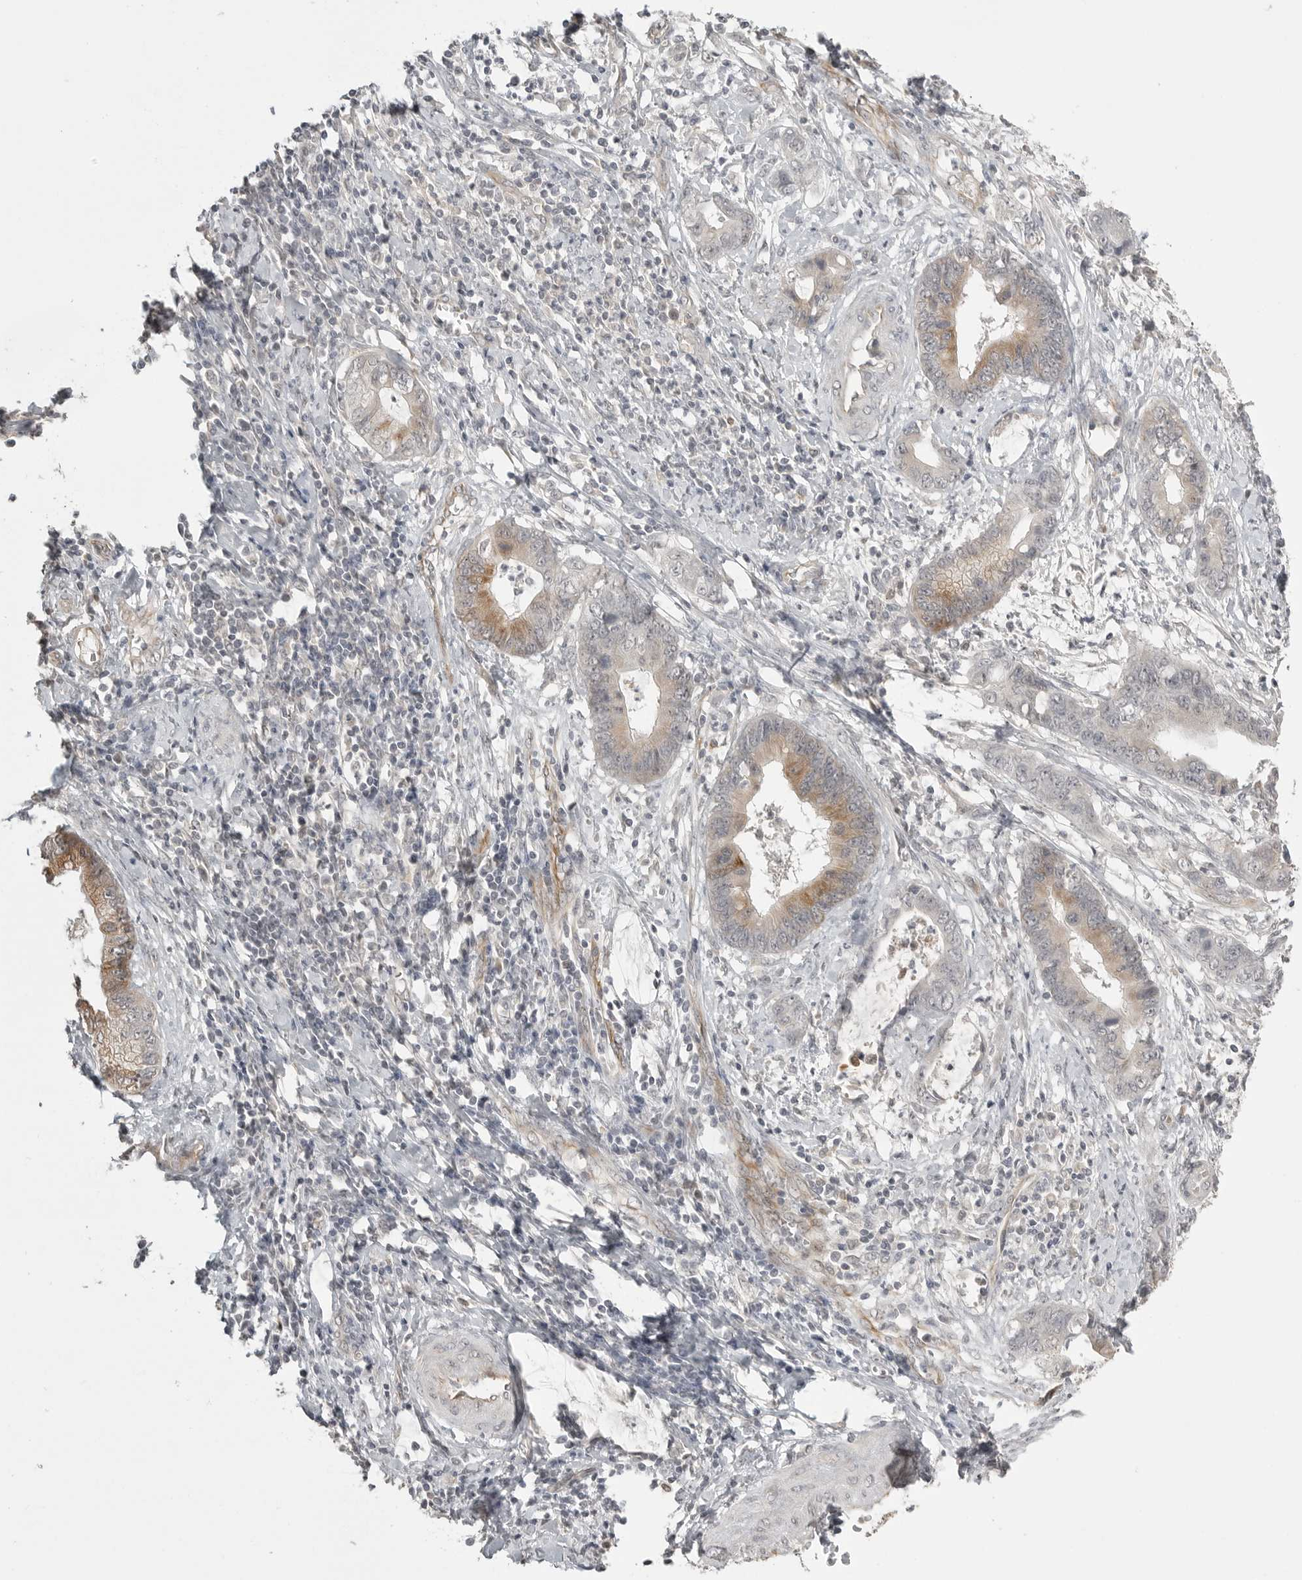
{"staining": {"intensity": "moderate", "quantity": ">75%", "location": "cytoplasmic/membranous"}, "tissue": "cervical cancer", "cell_type": "Tumor cells", "image_type": "cancer", "snomed": [{"axis": "morphology", "description": "Adenocarcinoma, NOS"}, {"axis": "topography", "description": "Cervix"}], "caption": "Protein positivity by immunohistochemistry reveals moderate cytoplasmic/membranous positivity in approximately >75% of tumor cells in cervical cancer (adenocarcinoma).", "gene": "SMG8", "patient": {"sex": "female", "age": 44}}